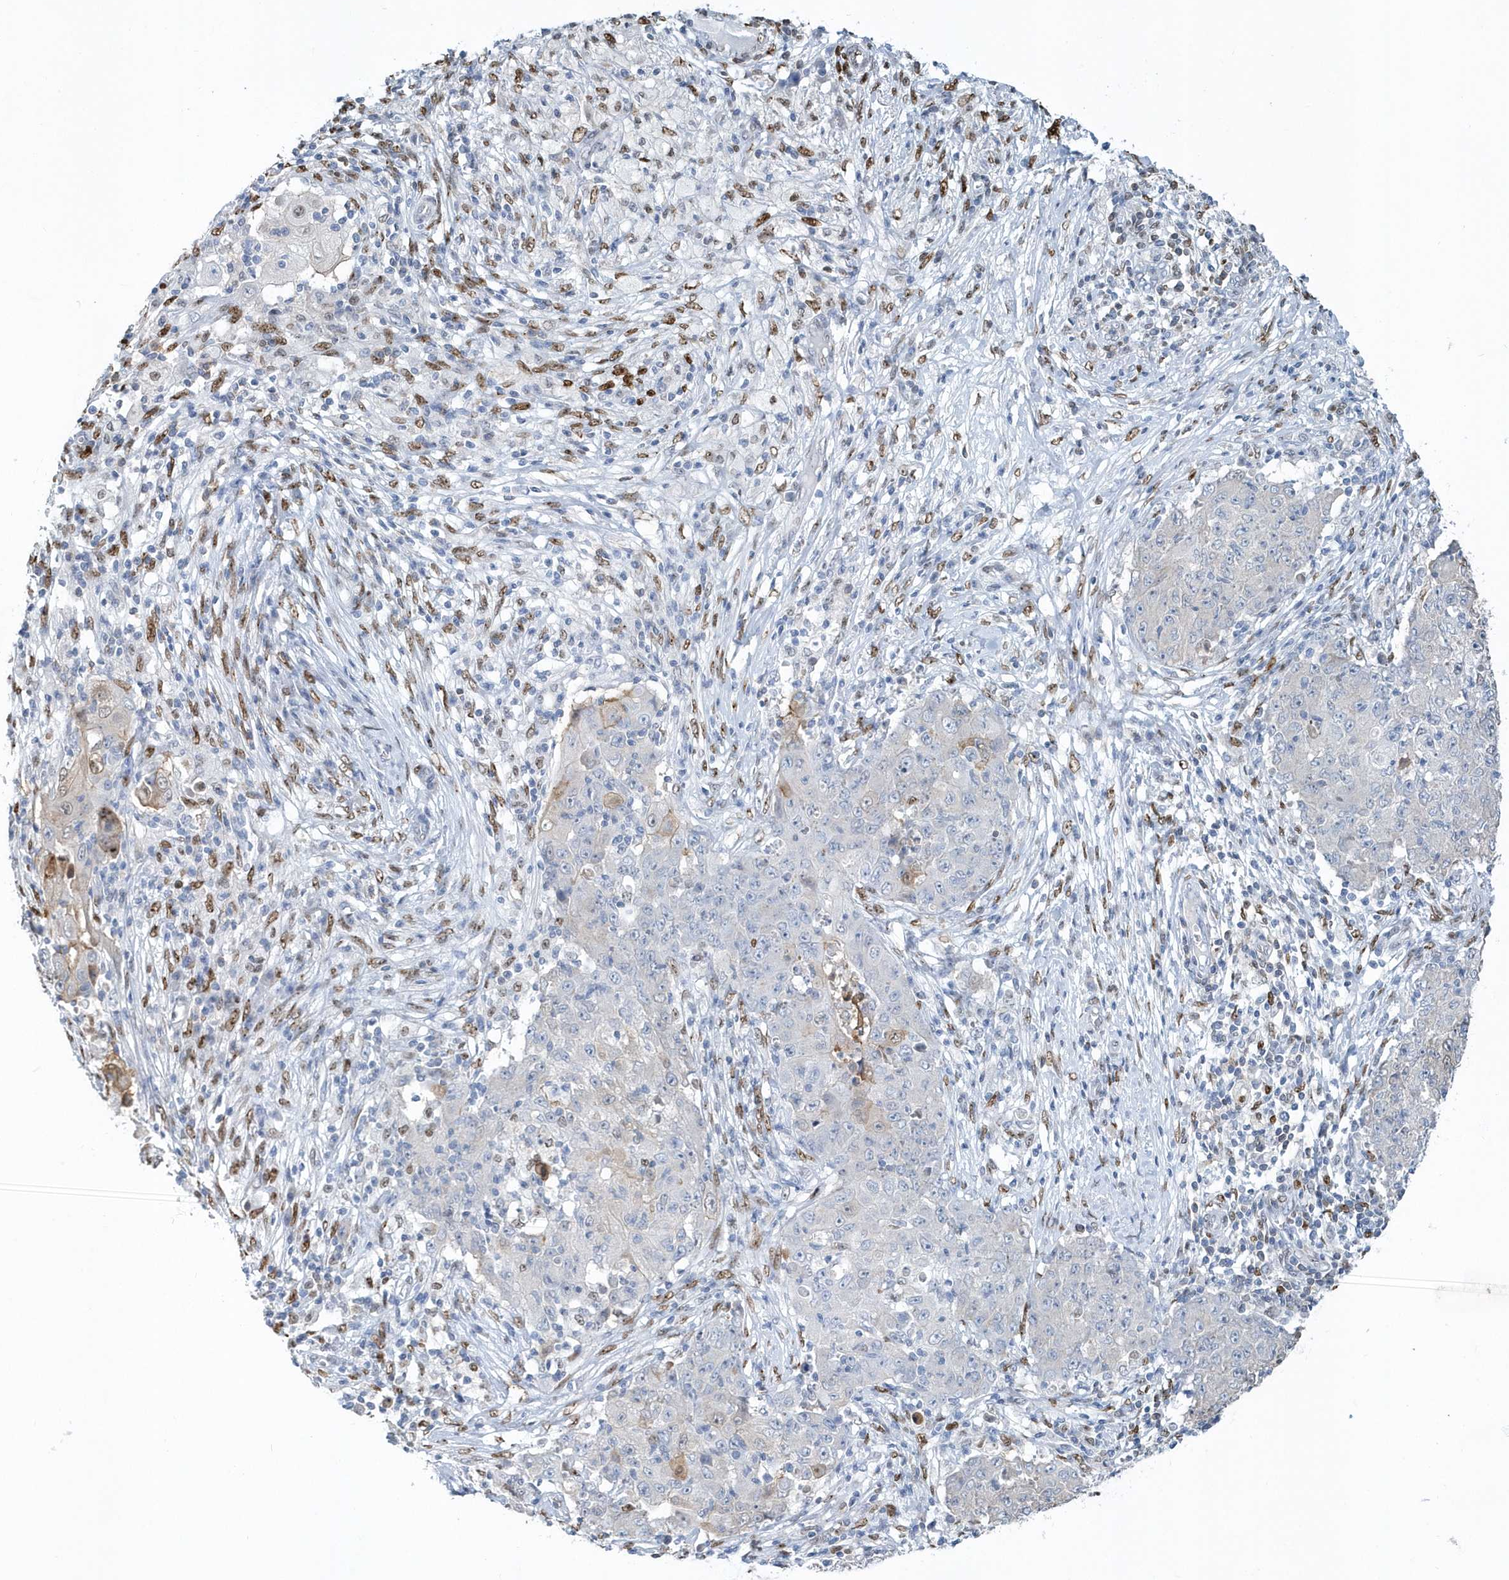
{"staining": {"intensity": "weak", "quantity": "<25%", "location": "cytoplasmic/membranous"}, "tissue": "ovarian cancer", "cell_type": "Tumor cells", "image_type": "cancer", "snomed": [{"axis": "morphology", "description": "Carcinoma, endometroid"}, {"axis": "topography", "description": "Ovary"}], "caption": "Photomicrograph shows no significant protein positivity in tumor cells of ovarian cancer. (Brightfield microscopy of DAB (3,3'-diaminobenzidine) immunohistochemistry (IHC) at high magnification).", "gene": "MACROH2A2", "patient": {"sex": "female", "age": 42}}